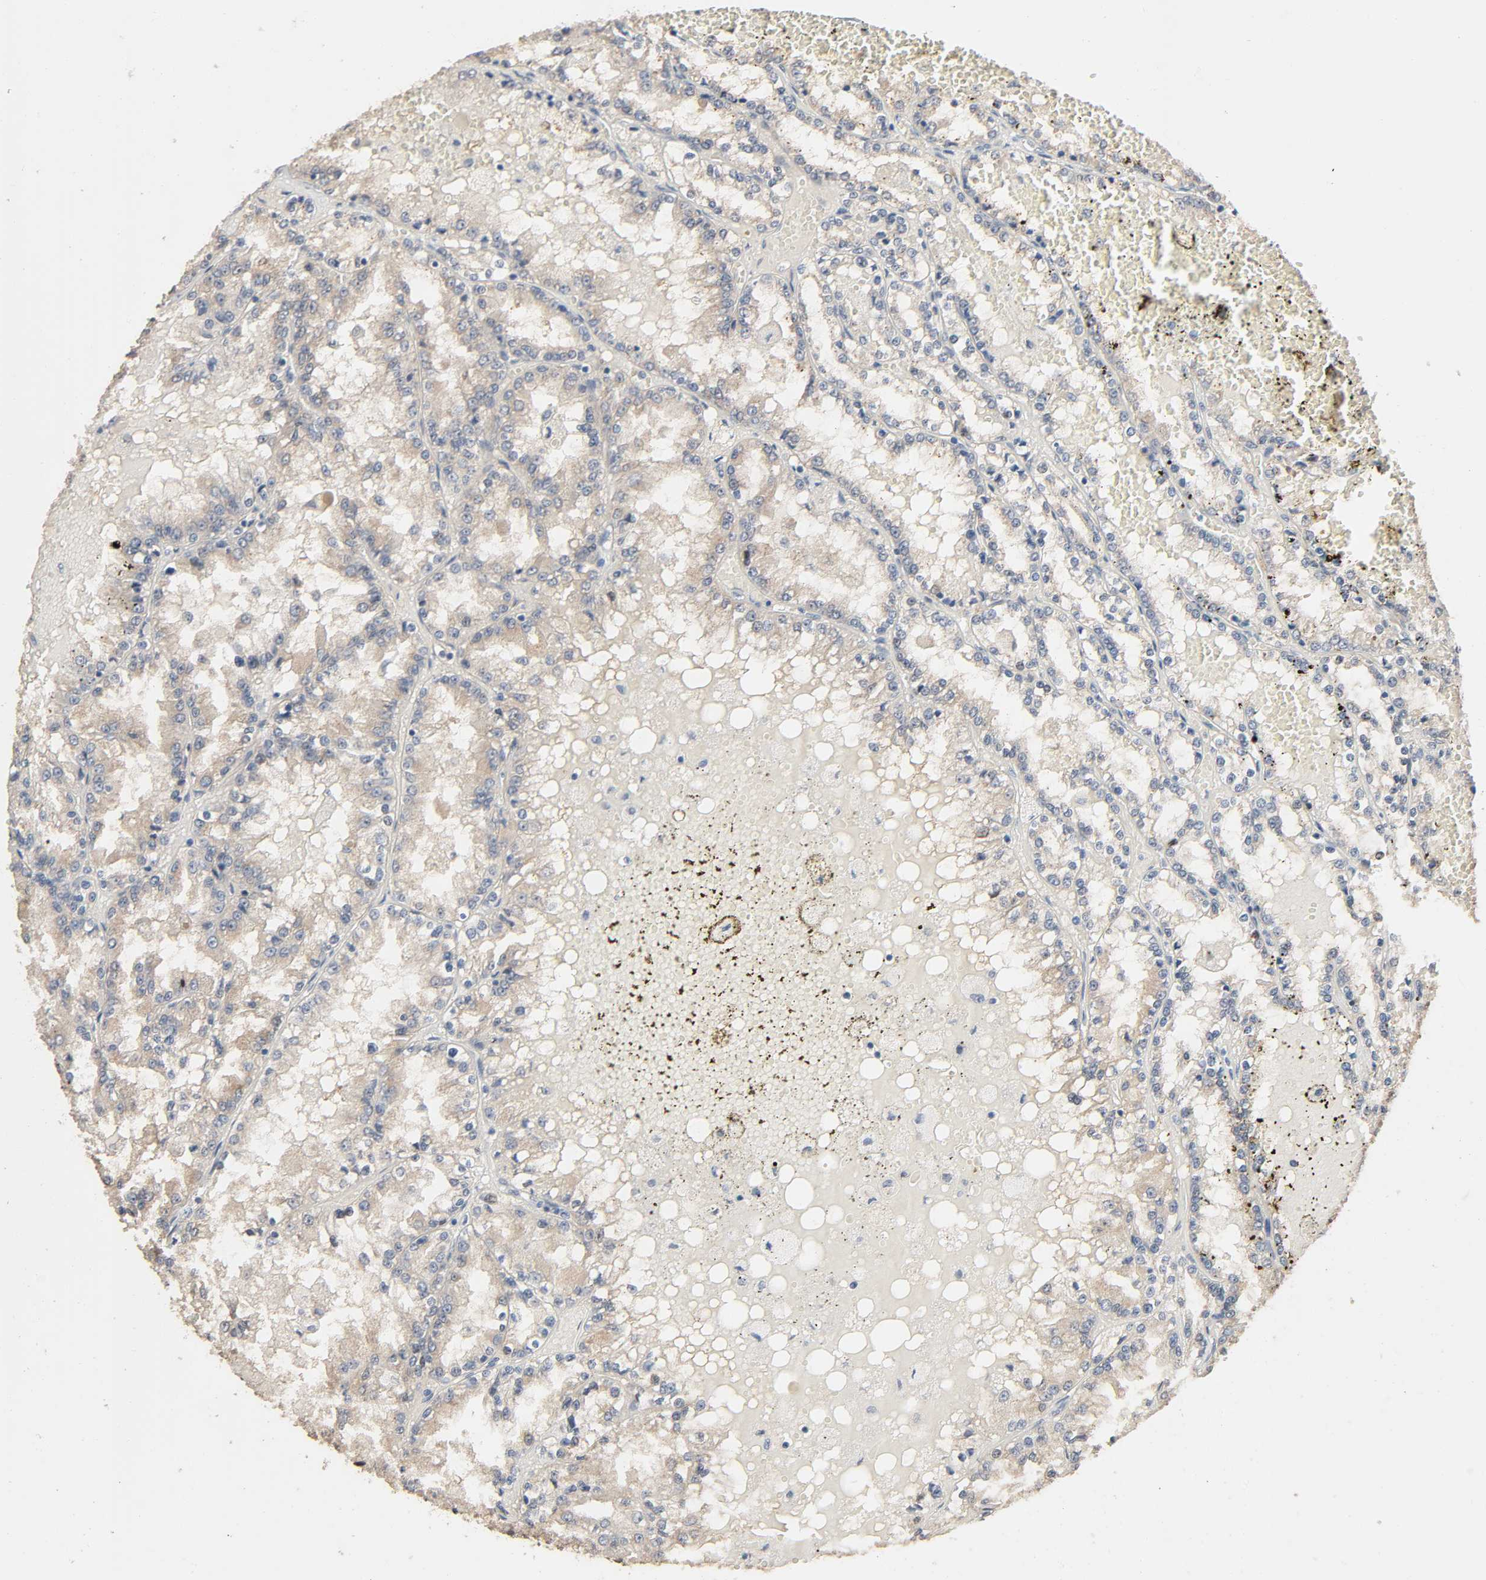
{"staining": {"intensity": "negative", "quantity": "none", "location": "none"}, "tissue": "renal cancer", "cell_type": "Tumor cells", "image_type": "cancer", "snomed": [{"axis": "morphology", "description": "Adenocarcinoma, NOS"}, {"axis": "topography", "description": "Kidney"}], "caption": "Immunohistochemical staining of human renal adenocarcinoma demonstrates no significant staining in tumor cells.", "gene": "MAGEA8", "patient": {"sex": "female", "age": 56}}